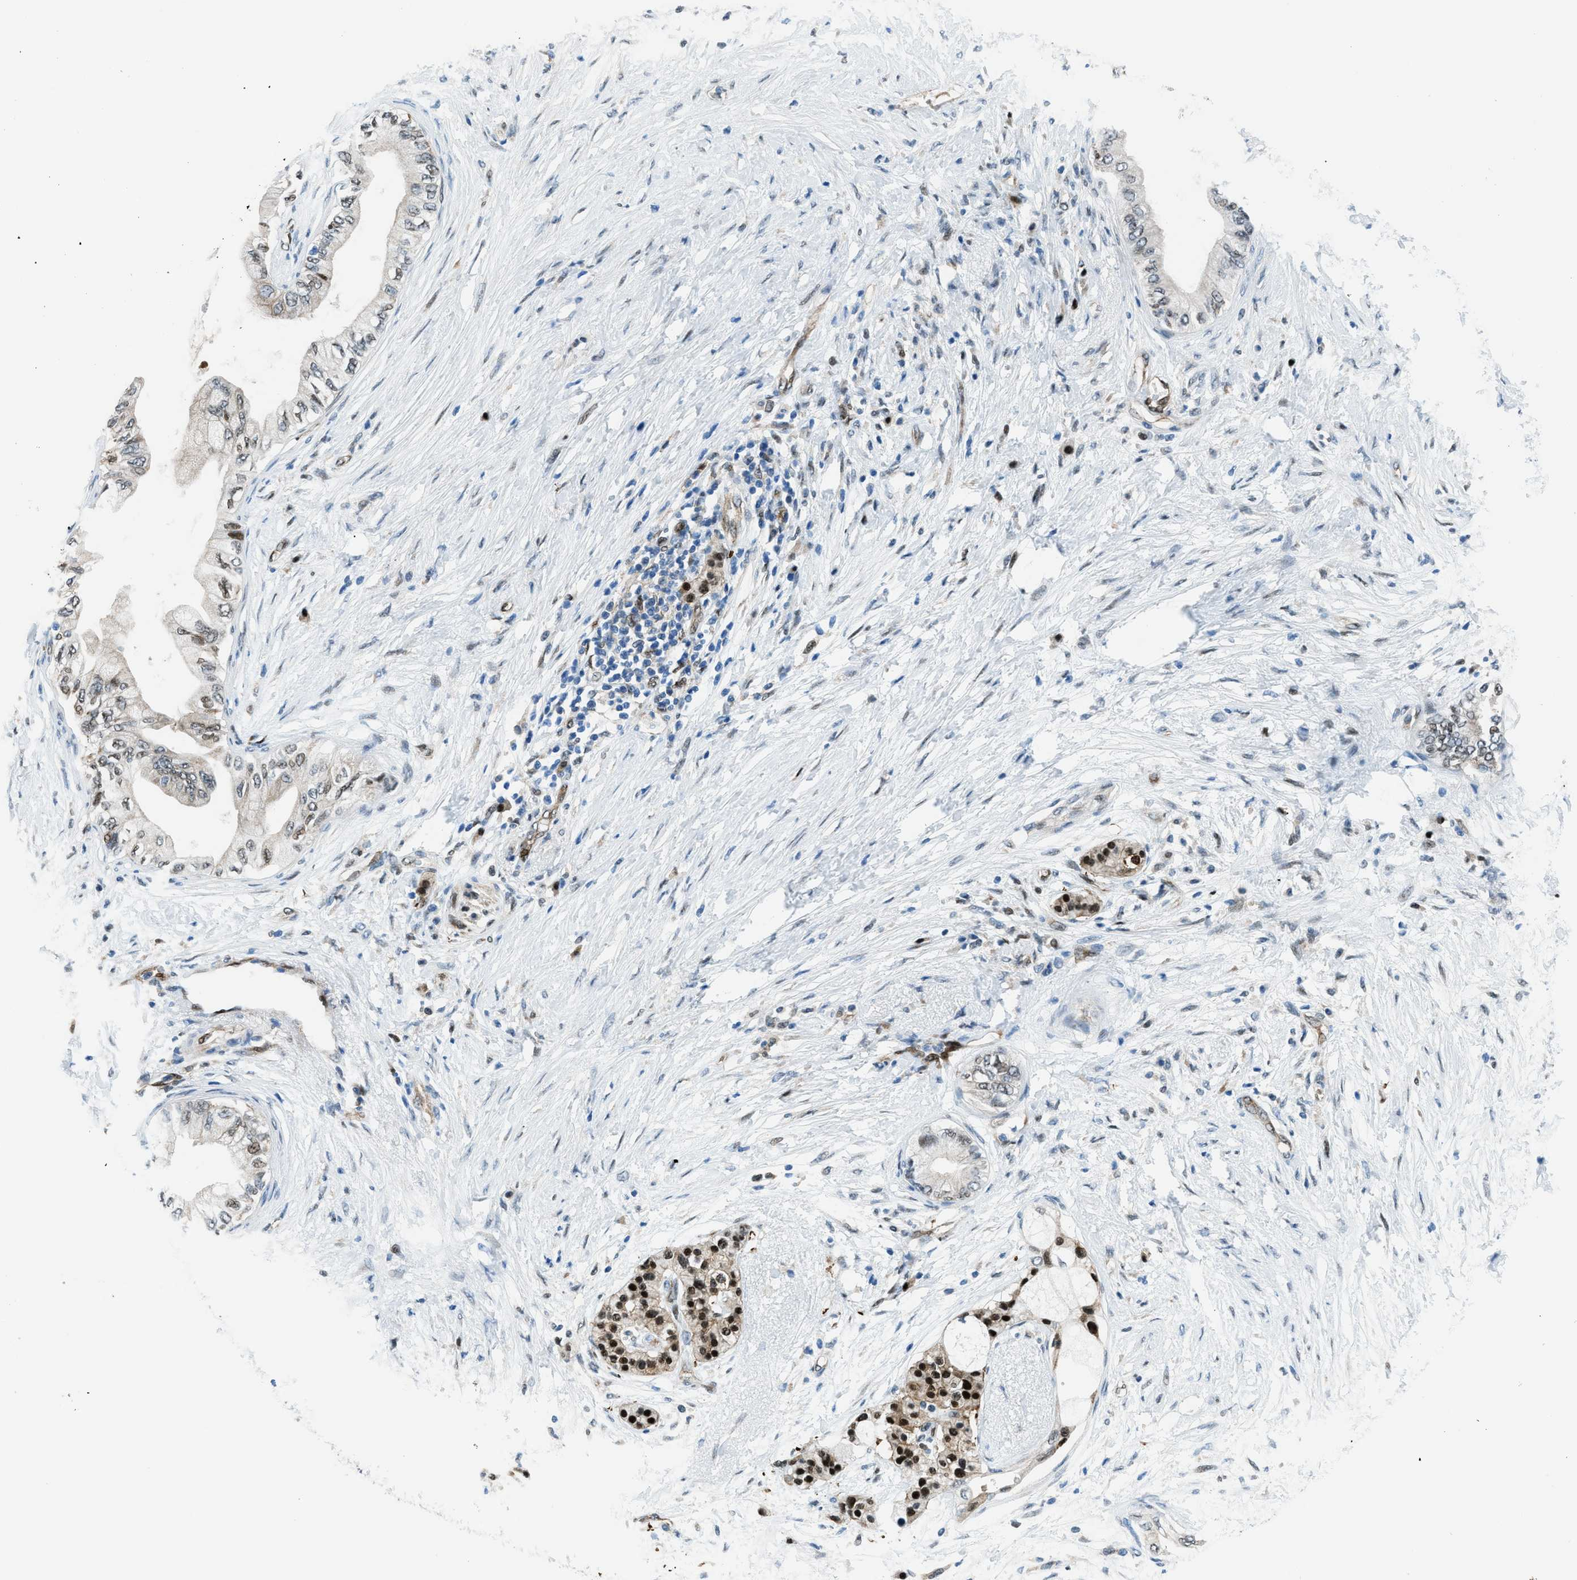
{"staining": {"intensity": "strong", "quantity": "<25%", "location": "cytoplasmic/membranous,nuclear"}, "tissue": "pancreatic cancer", "cell_type": "Tumor cells", "image_type": "cancer", "snomed": [{"axis": "morphology", "description": "Normal tissue, NOS"}, {"axis": "morphology", "description": "Adenocarcinoma, NOS"}, {"axis": "topography", "description": "Pancreas"}, {"axis": "topography", "description": "Duodenum"}], "caption": "Tumor cells exhibit medium levels of strong cytoplasmic/membranous and nuclear positivity in approximately <25% of cells in pancreatic adenocarcinoma. The protein is shown in brown color, while the nuclei are stained blue.", "gene": "YWHAE", "patient": {"sex": "female", "age": 60}}